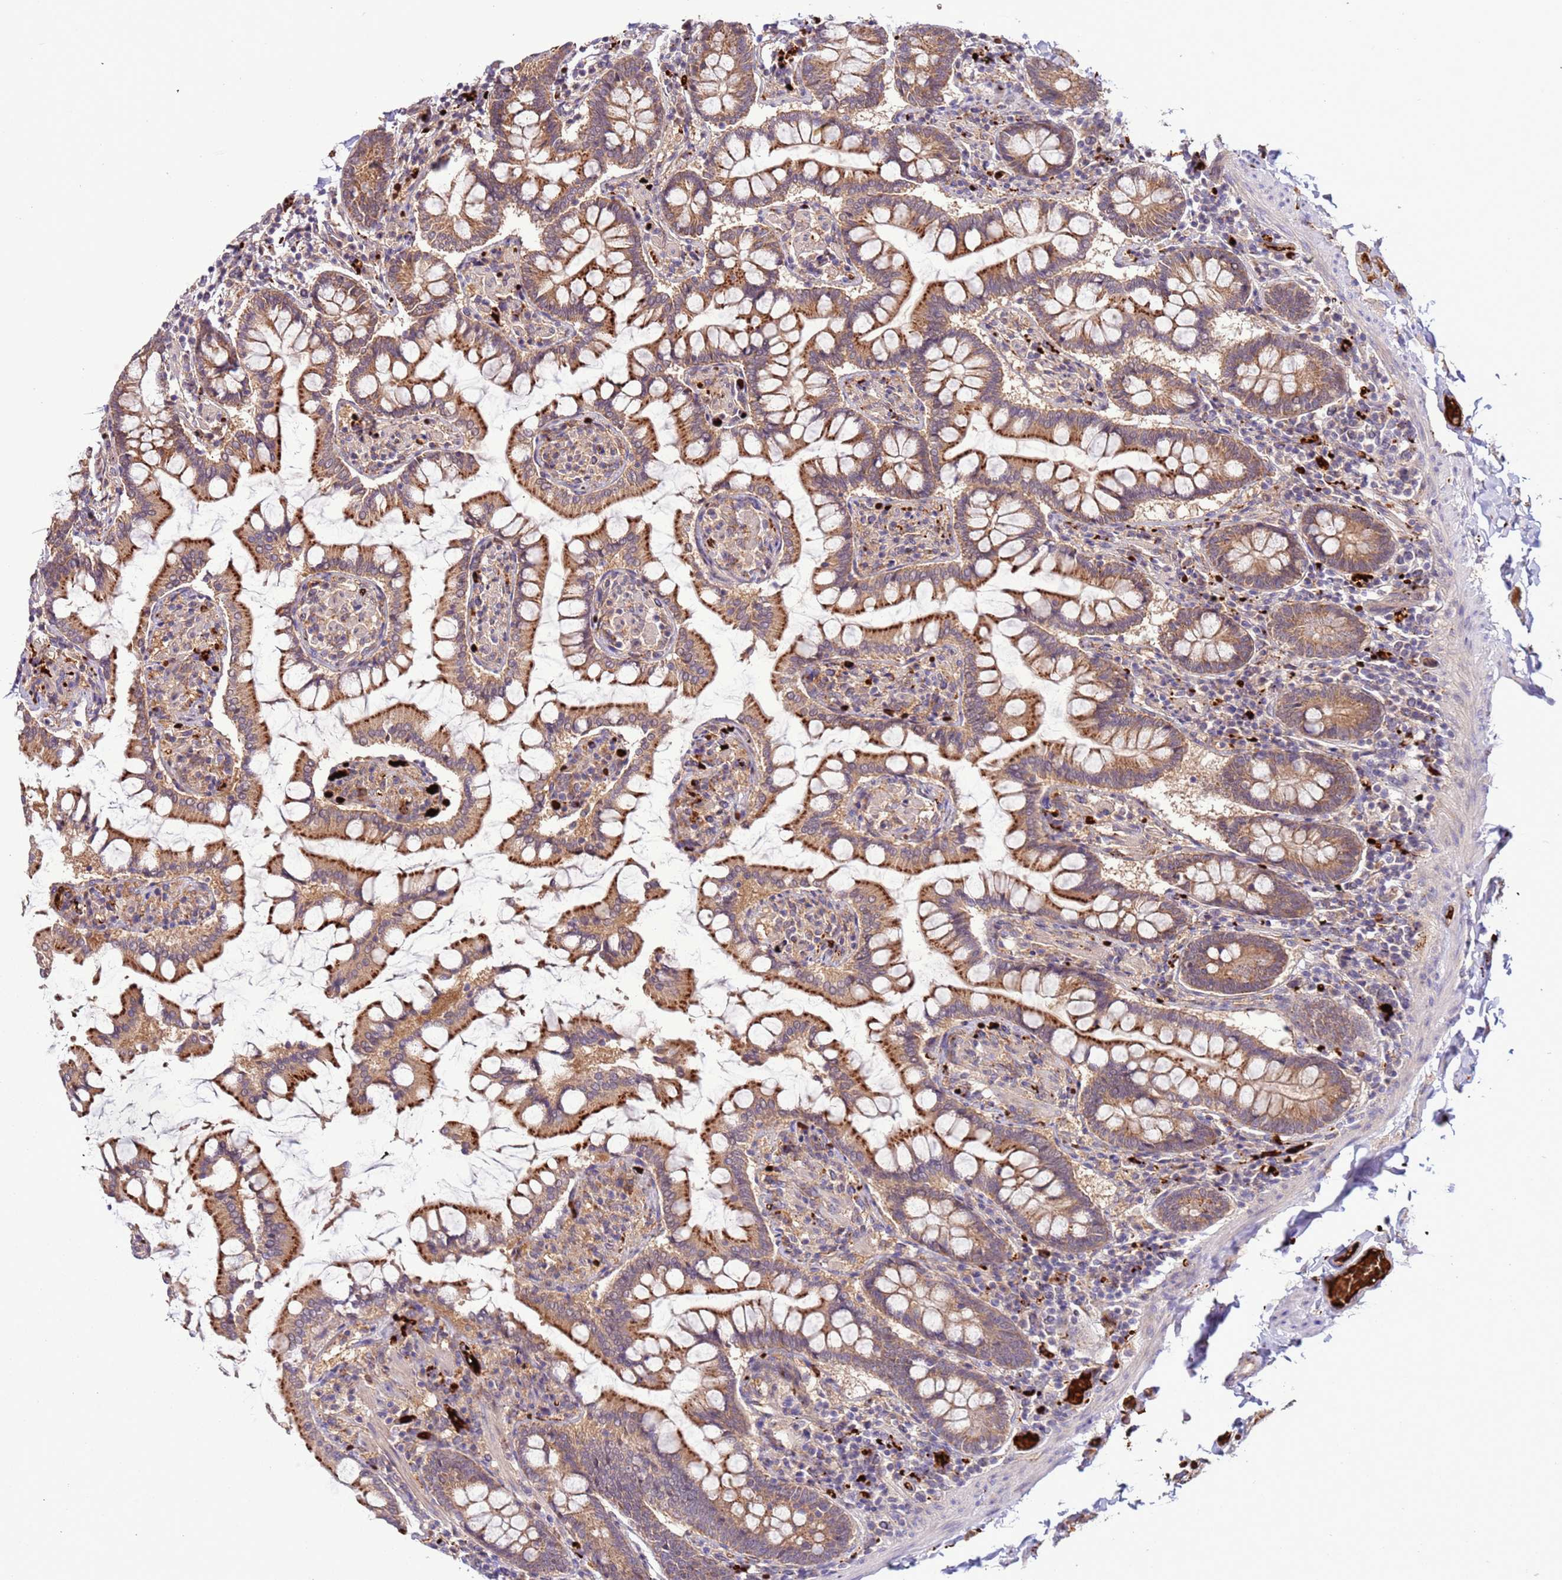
{"staining": {"intensity": "strong", "quantity": "25%-75%", "location": "cytoplasmic/membranous"}, "tissue": "small intestine", "cell_type": "Glandular cells", "image_type": "normal", "snomed": [{"axis": "morphology", "description": "Normal tissue, NOS"}, {"axis": "topography", "description": "Small intestine"}], "caption": "Immunohistochemistry (DAB (3,3'-diaminobenzidine)) staining of normal small intestine demonstrates strong cytoplasmic/membranous protein staining in approximately 25%-75% of glandular cells.", "gene": "VPS36", "patient": {"sex": "male", "age": 41}}